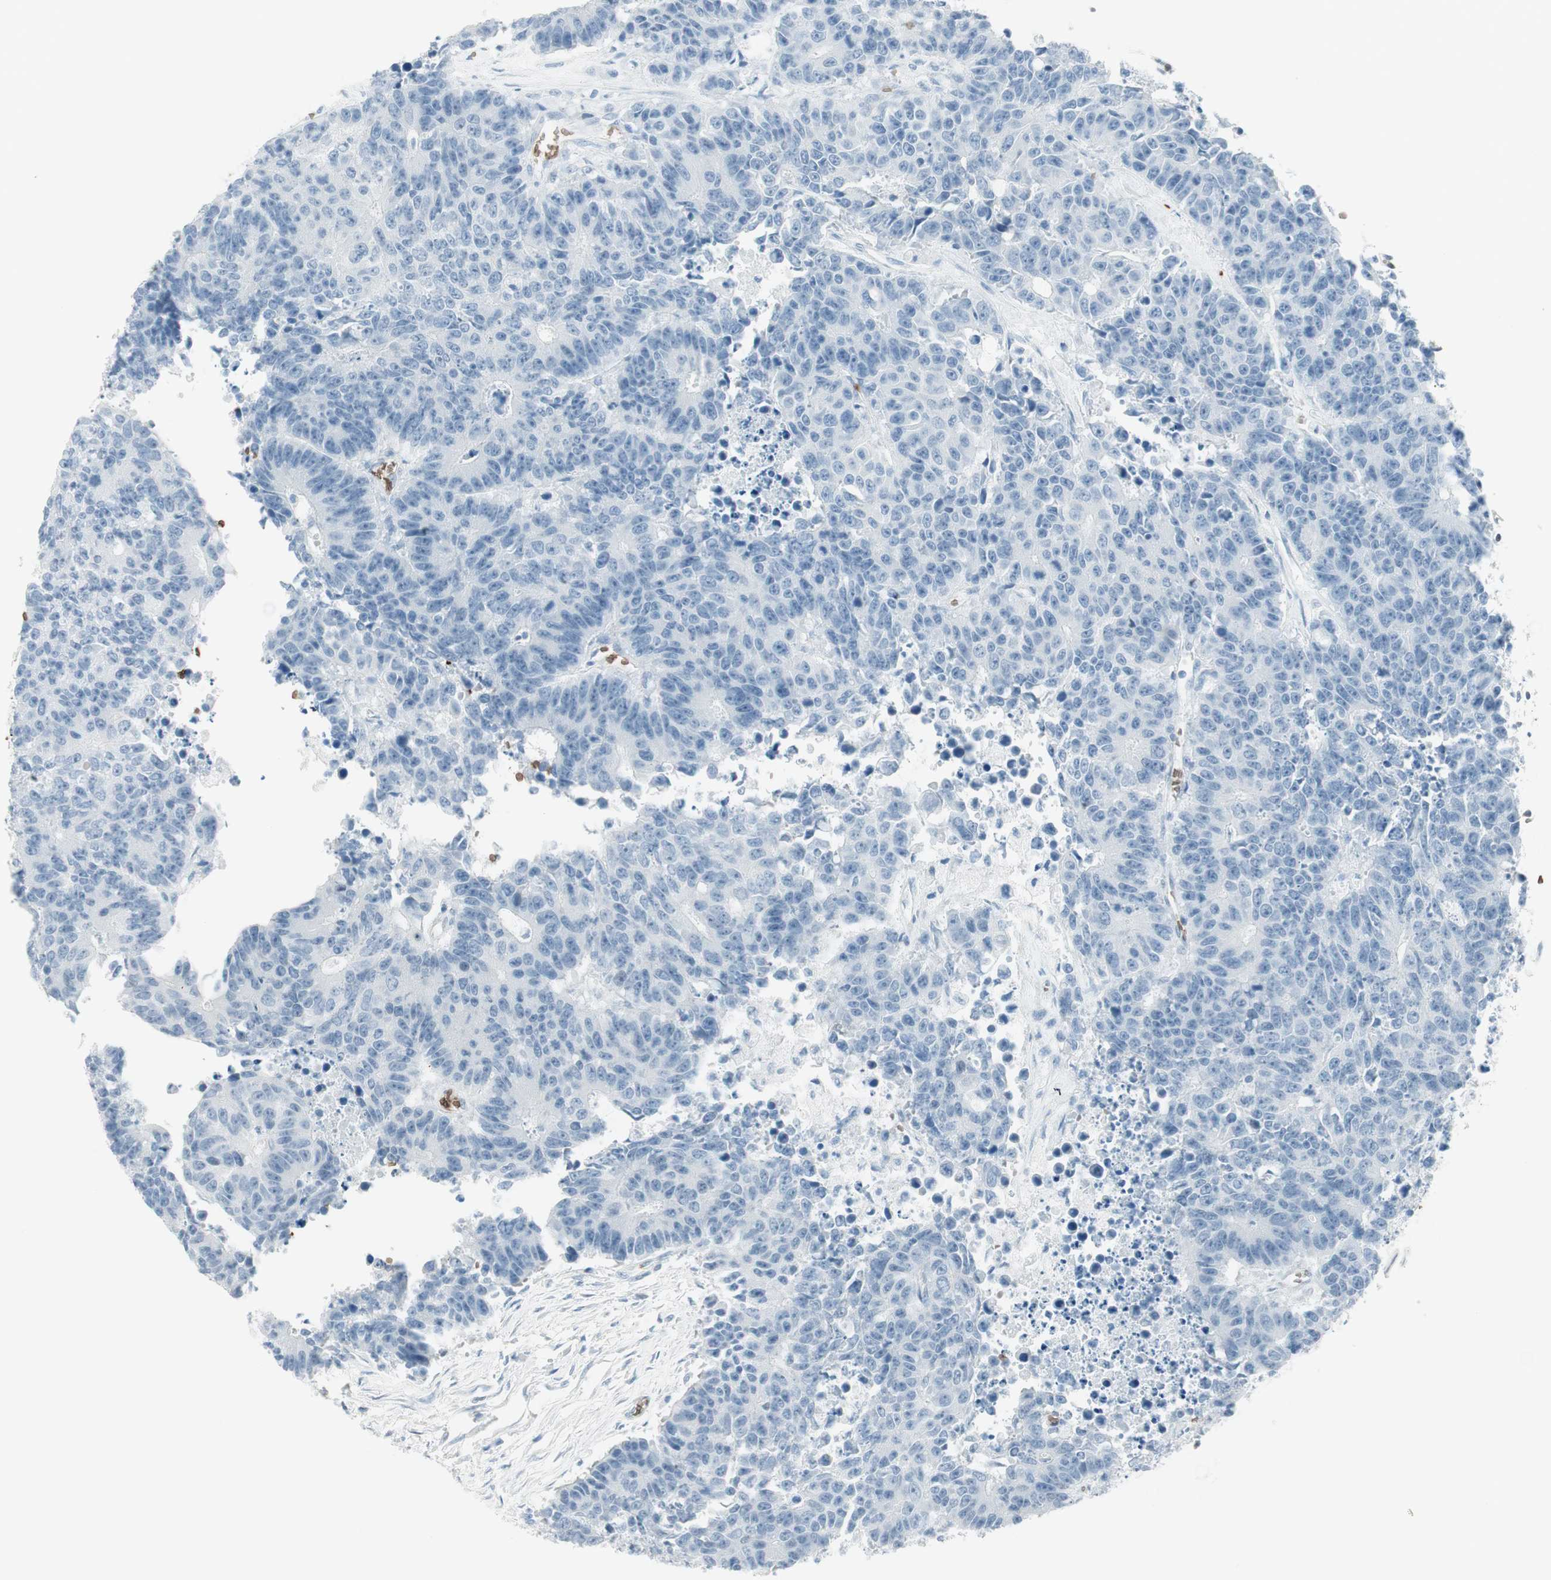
{"staining": {"intensity": "negative", "quantity": "none", "location": "none"}, "tissue": "colorectal cancer", "cell_type": "Tumor cells", "image_type": "cancer", "snomed": [{"axis": "morphology", "description": "Adenocarcinoma, NOS"}, {"axis": "topography", "description": "Colon"}], "caption": "This is an immunohistochemistry histopathology image of colorectal cancer (adenocarcinoma). There is no staining in tumor cells.", "gene": "MAP4K1", "patient": {"sex": "female", "age": 86}}